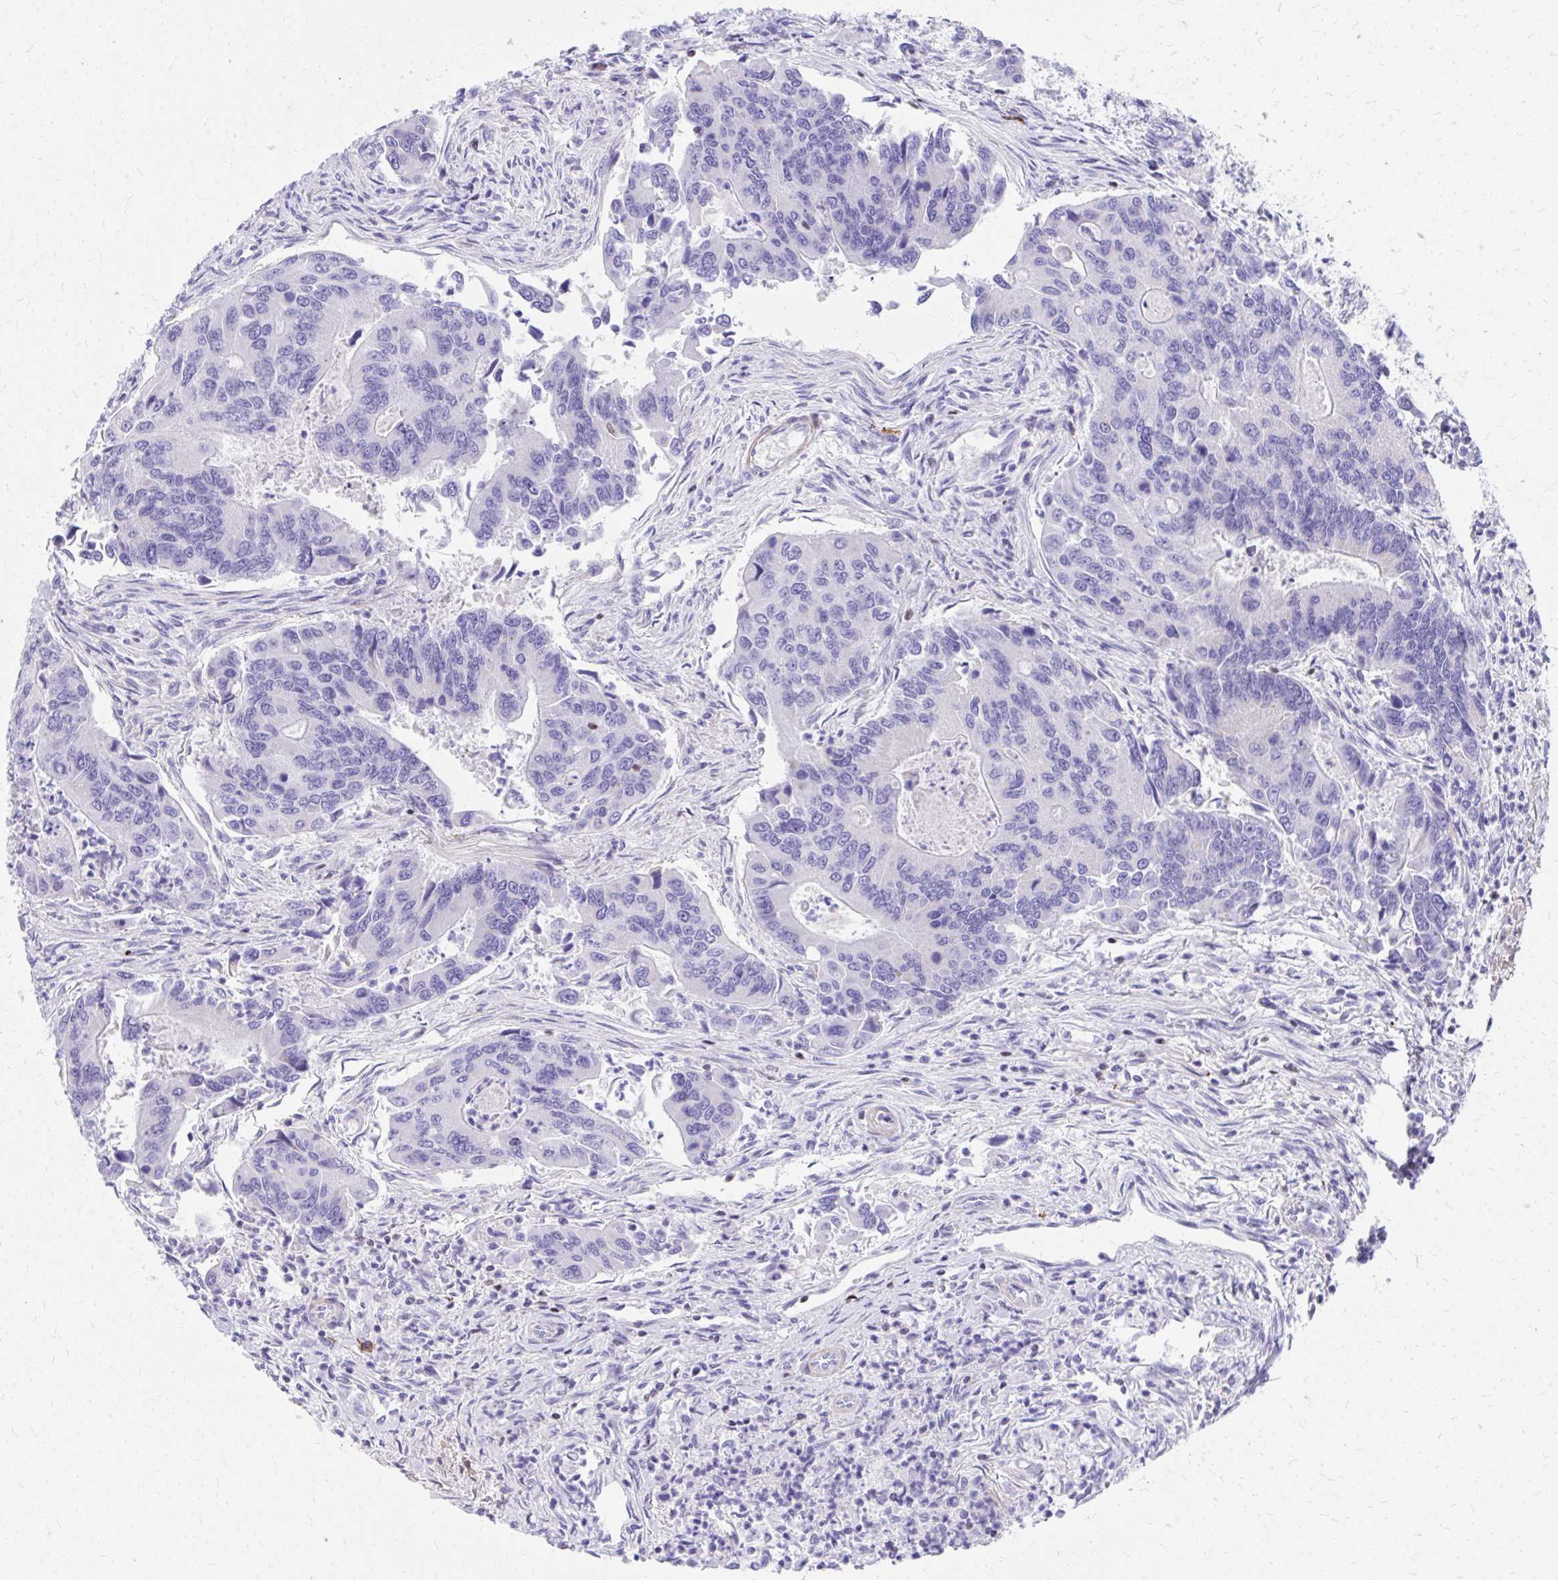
{"staining": {"intensity": "negative", "quantity": "none", "location": "none"}, "tissue": "colorectal cancer", "cell_type": "Tumor cells", "image_type": "cancer", "snomed": [{"axis": "morphology", "description": "Adenocarcinoma, NOS"}, {"axis": "topography", "description": "Colon"}], "caption": "An IHC histopathology image of colorectal cancer (adenocarcinoma) is shown. There is no staining in tumor cells of colorectal cancer (adenocarcinoma).", "gene": "RUNX3", "patient": {"sex": "female", "age": 67}}